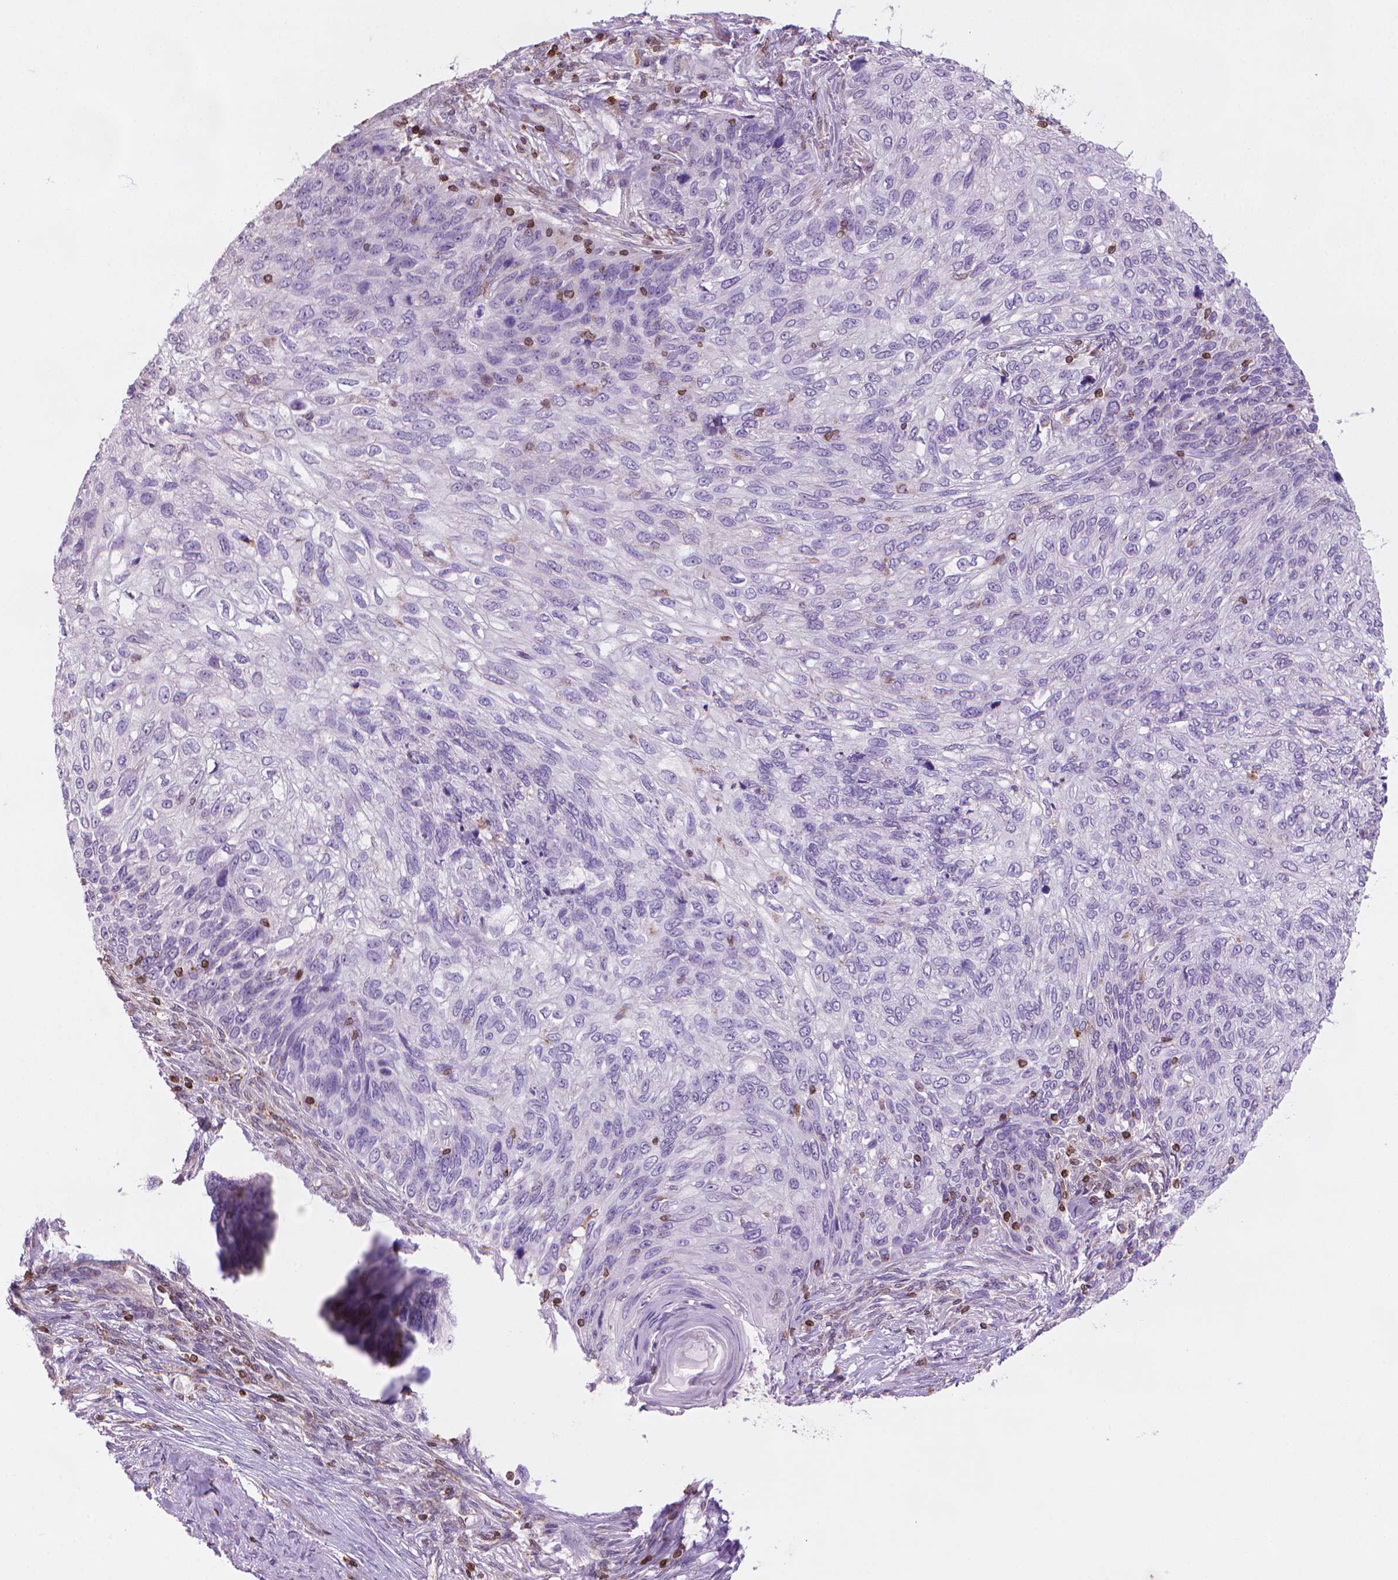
{"staining": {"intensity": "negative", "quantity": "none", "location": "none"}, "tissue": "skin cancer", "cell_type": "Tumor cells", "image_type": "cancer", "snomed": [{"axis": "morphology", "description": "Squamous cell carcinoma, NOS"}, {"axis": "topography", "description": "Skin"}], "caption": "This is an immunohistochemistry micrograph of human skin squamous cell carcinoma. There is no staining in tumor cells.", "gene": "BCL2", "patient": {"sex": "male", "age": 92}}